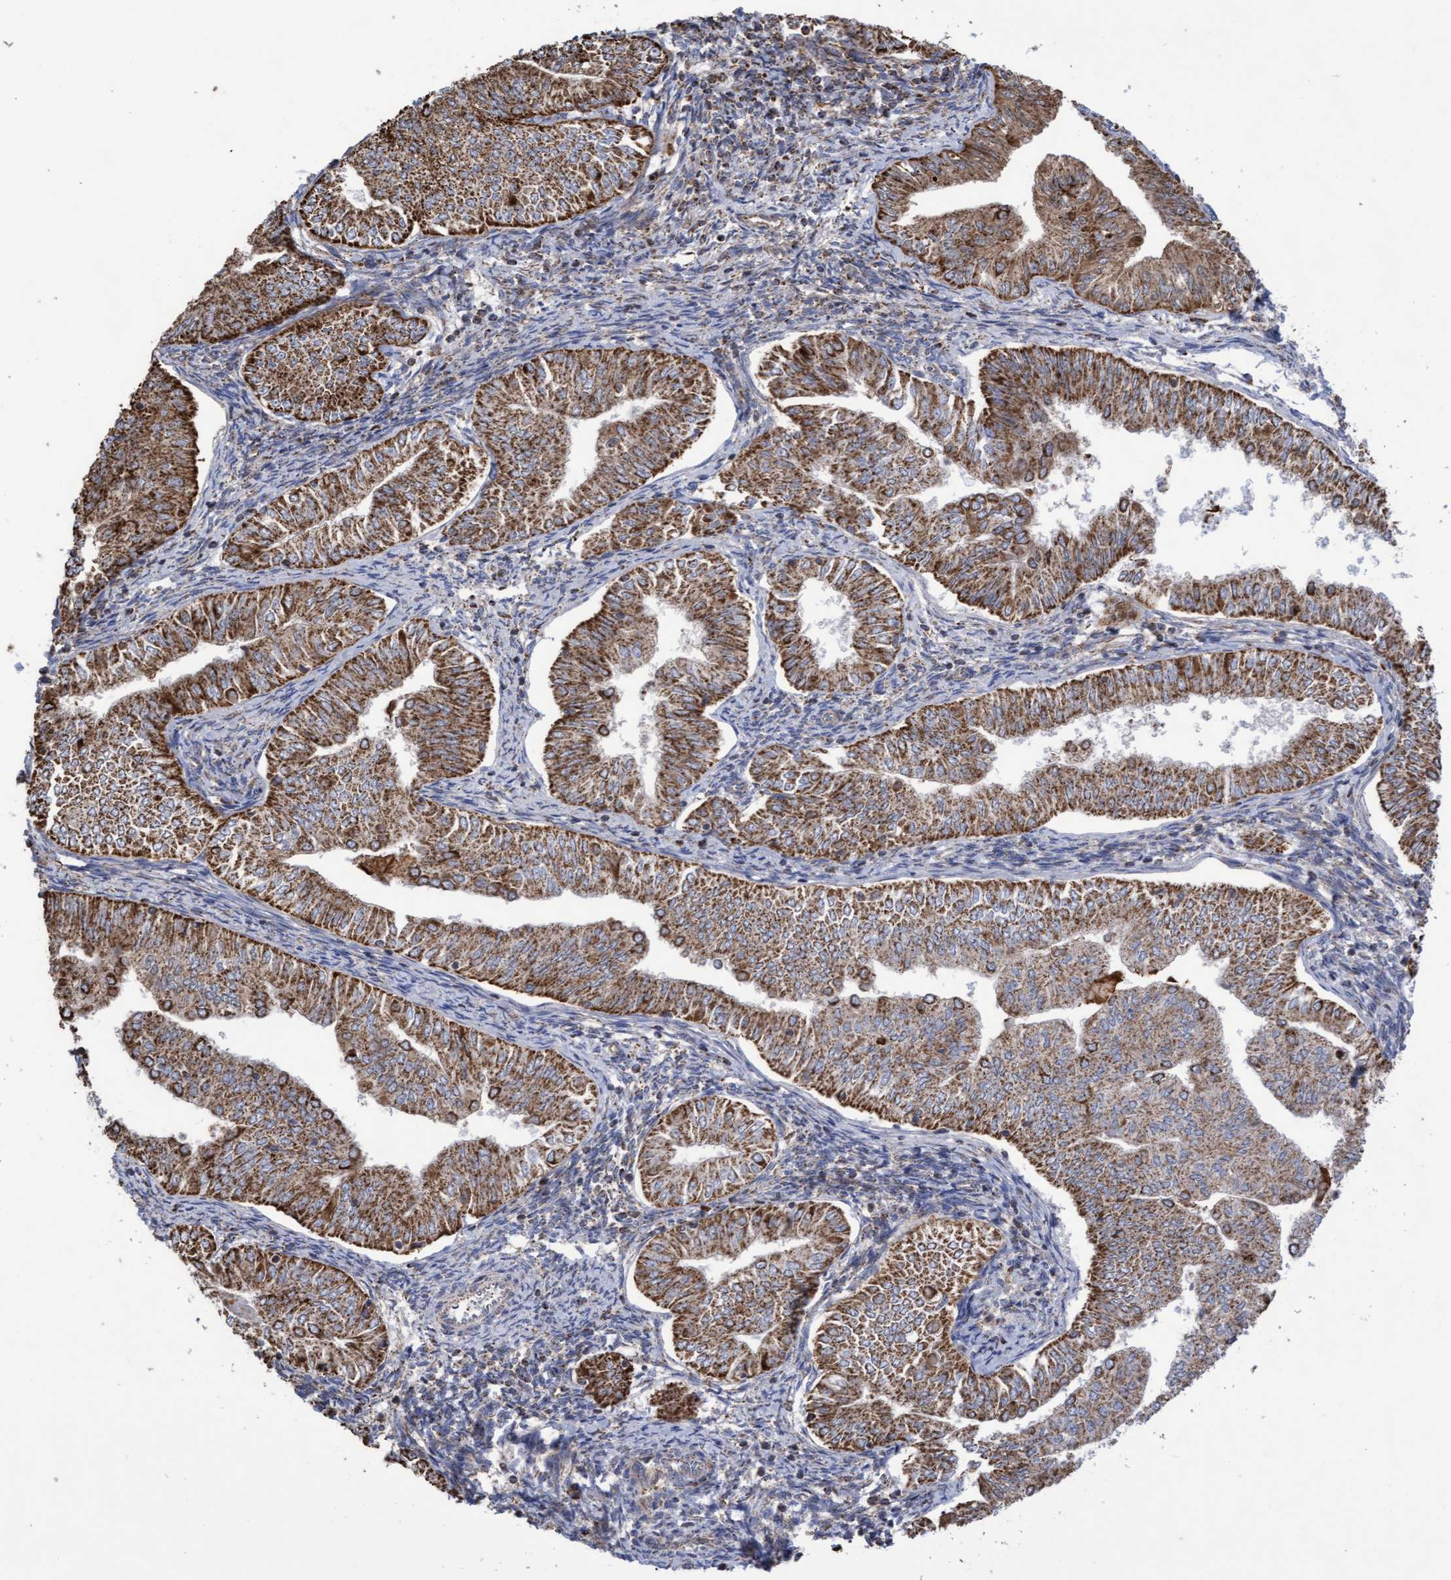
{"staining": {"intensity": "strong", "quantity": ">75%", "location": "cytoplasmic/membranous"}, "tissue": "endometrial cancer", "cell_type": "Tumor cells", "image_type": "cancer", "snomed": [{"axis": "morphology", "description": "Normal tissue, NOS"}, {"axis": "morphology", "description": "Adenocarcinoma, NOS"}, {"axis": "topography", "description": "Endometrium"}], "caption": "IHC histopathology image of endometrial cancer (adenocarcinoma) stained for a protein (brown), which exhibits high levels of strong cytoplasmic/membranous expression in about >75% of tumor cells.", "gene": "COBL", "patient": {"sex": "female", "age": 53}}